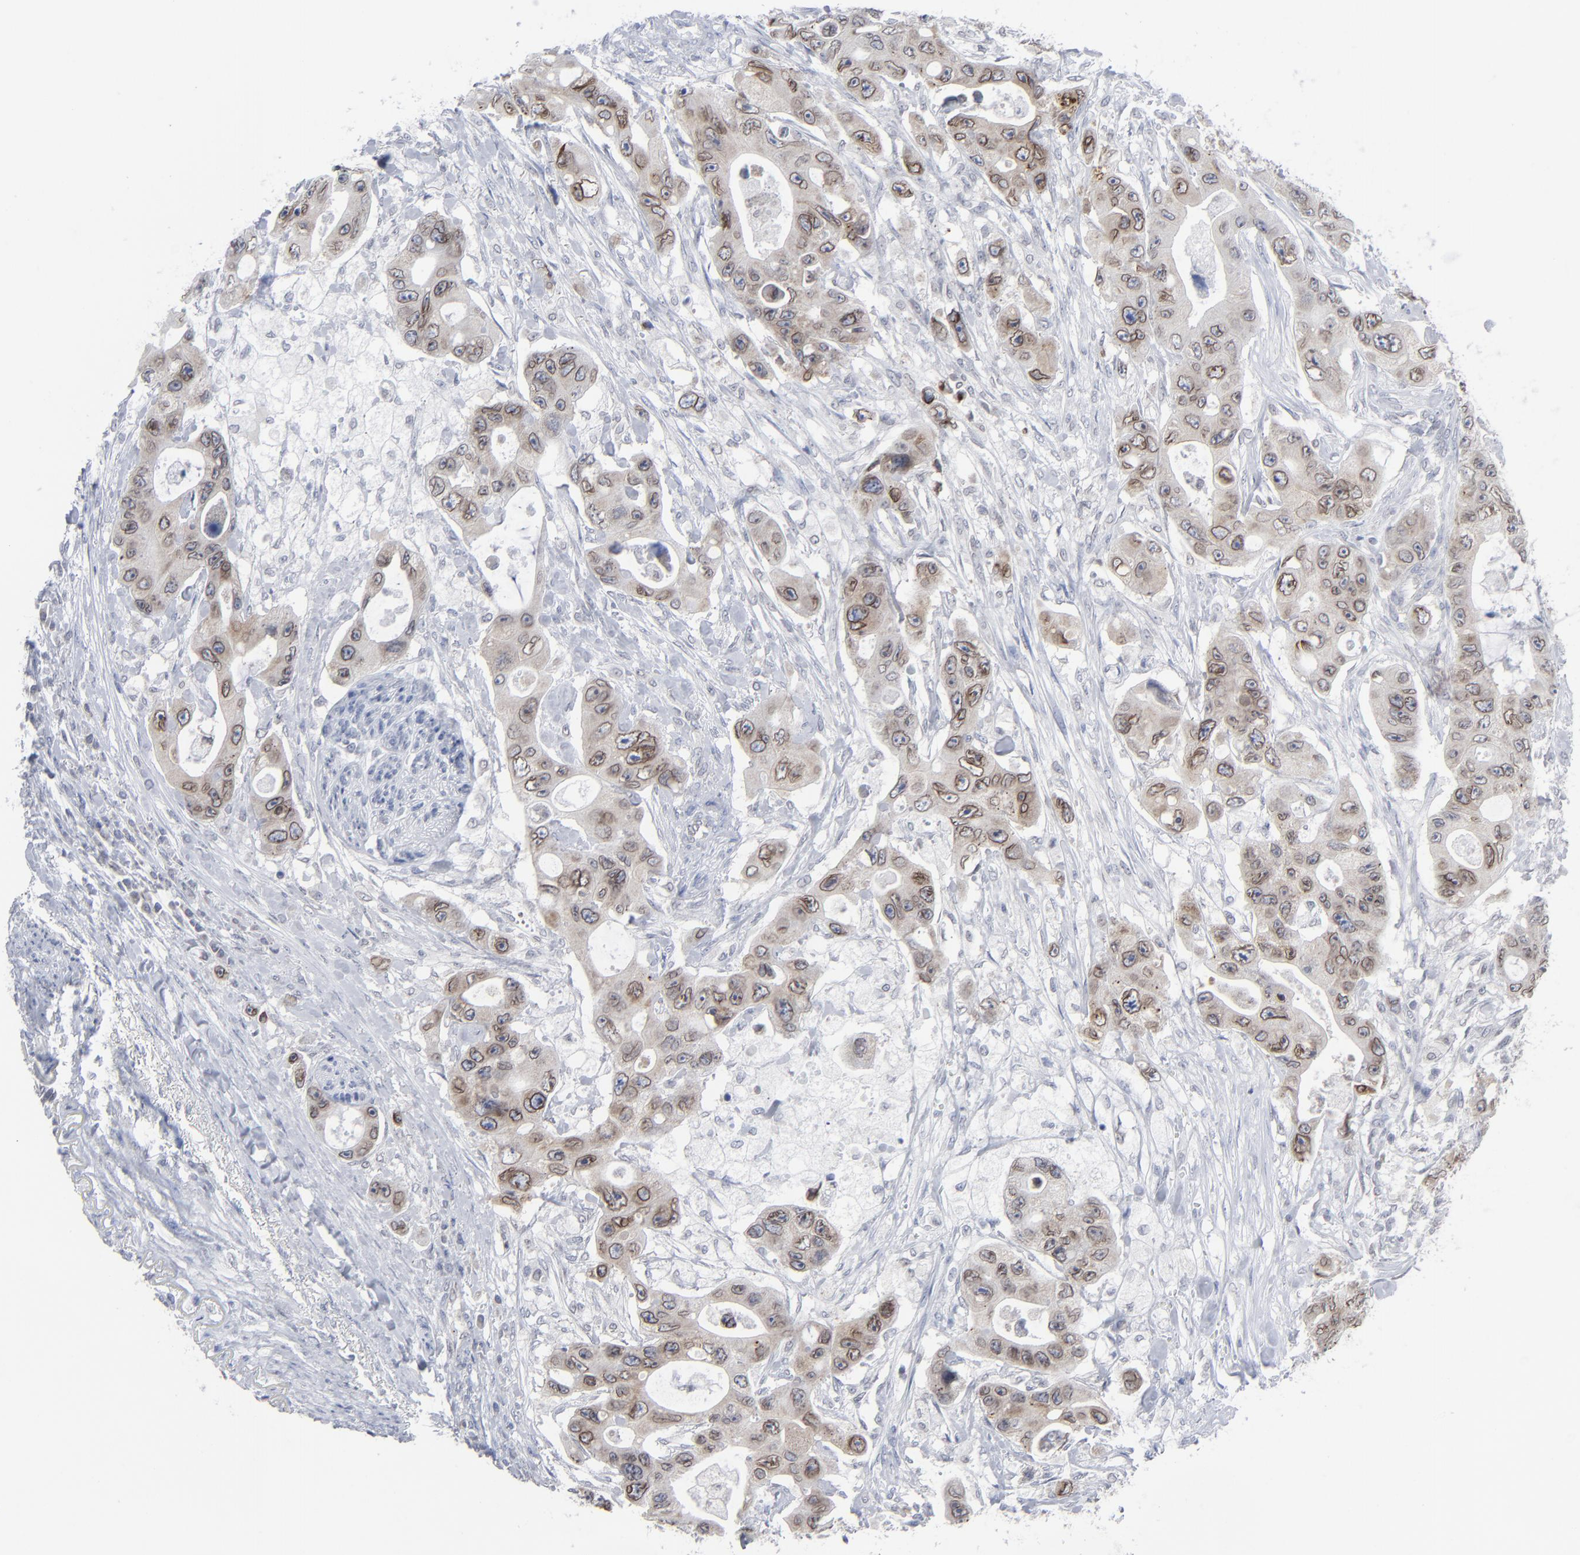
{"staining": {"intensity": "moderate", "quantity": "25%-75%", "location": "cytoplasmic/membranous"}, "tissue": "colorectal cancer", "cell_type": "Tumor cells", "image_type": "cancer", "snomed": [{"axis": "morphology", "description": "Adenocarcinoma, NOS"}, {"axis": "topography", "description": "Colon"}], "caption": "Approximately 25%-75% of tumor cells in colorectal adenocarcinoma reveal moderate cytoplasmic/membranous protein positivity as visualized by brown immunohistochemical staining.", "gene": "NUP88", "patient": {"sex": "female", "age": 46}}